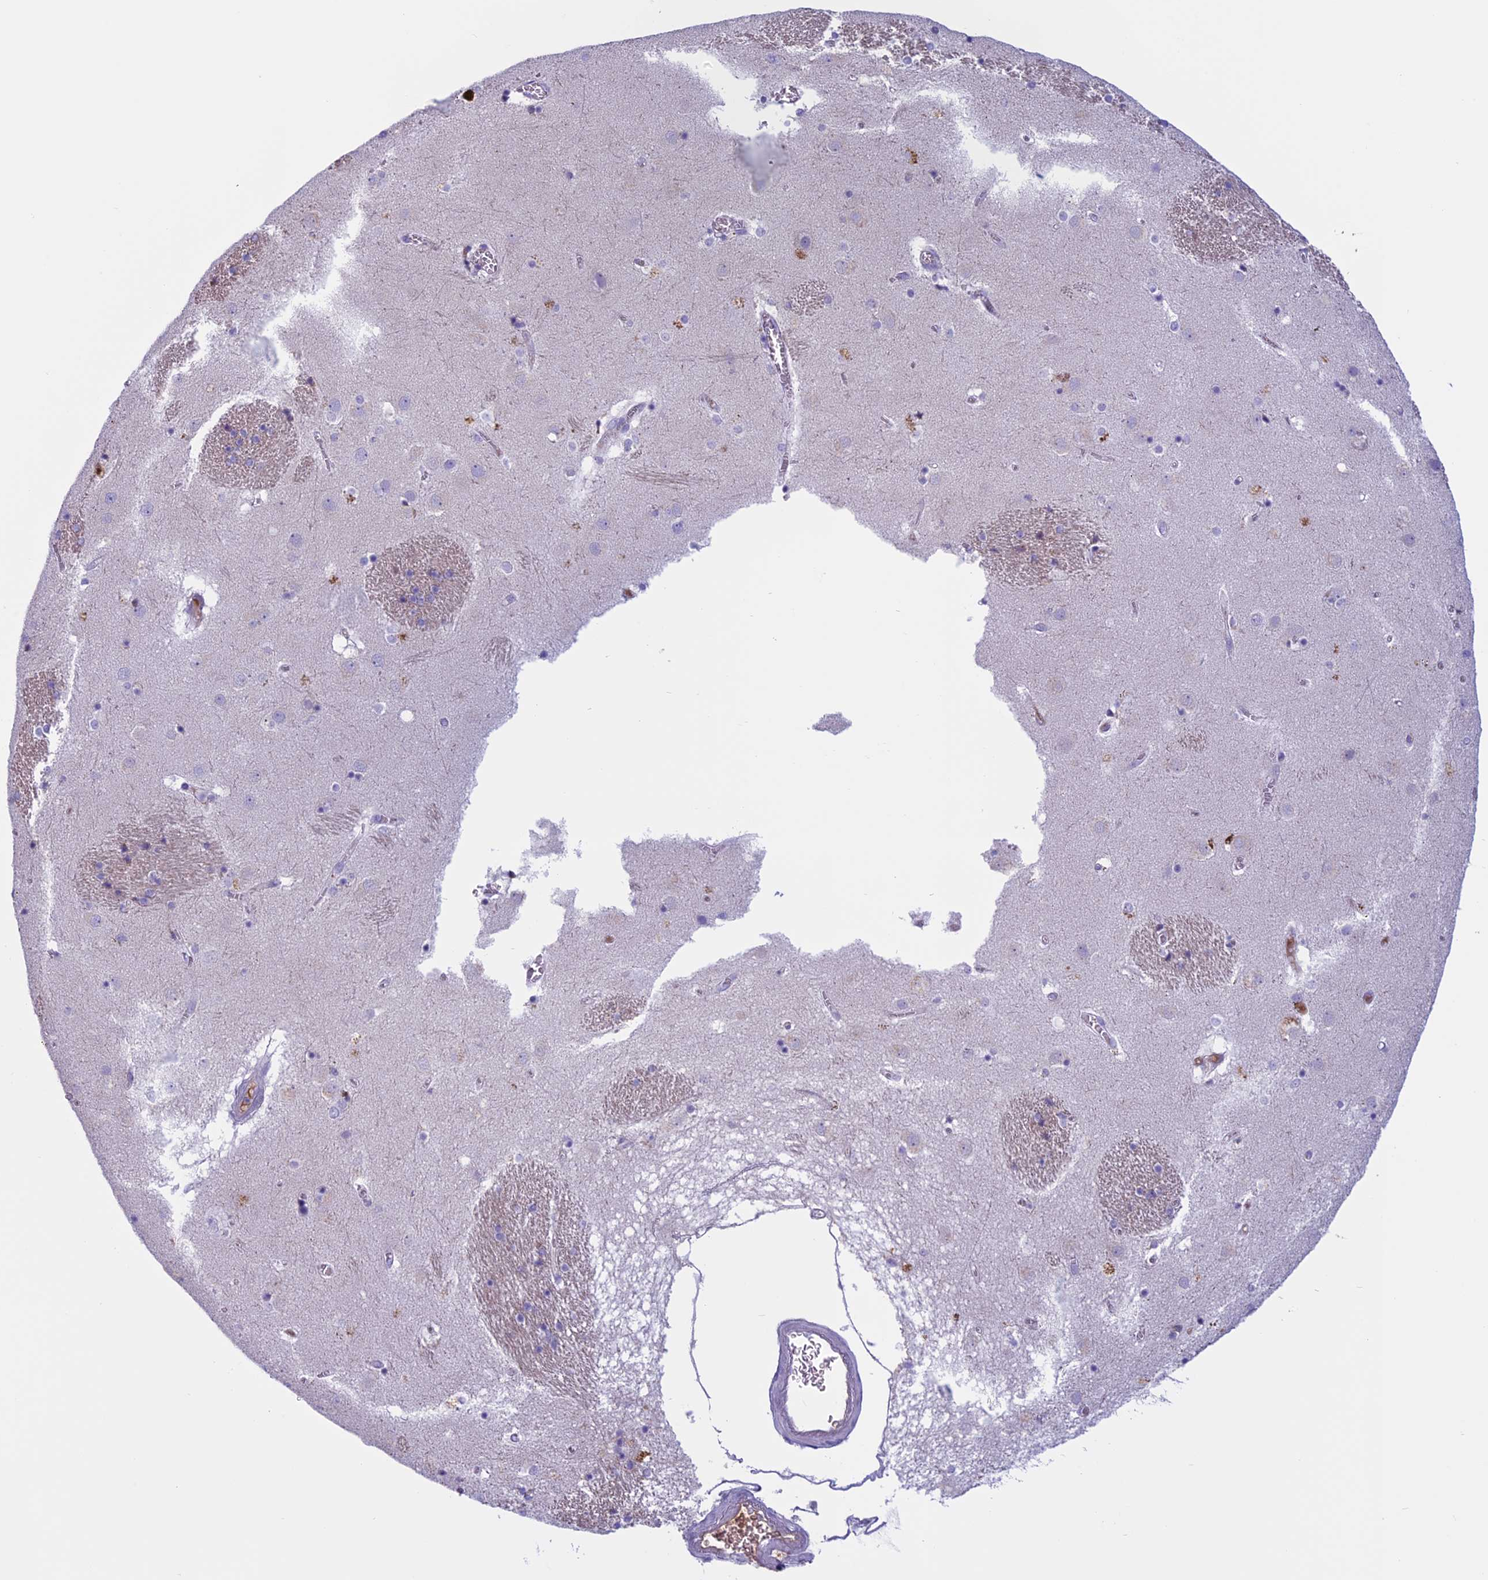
{"staining": {"intensity": "negative", "quantity": "none", "location": "none"}, "tissue": "caudate", "cell_type": "Glial cells", "image_type": "normal", "snomed": [{"axis": "morphology", "description": "Normal tissue, NOS"}, {"axis": "topography", "description": "Lateral ventricle wall"}], "caption": "A high-resolution histopathology image shows immunohistochemistry (IHC) staining of benign caudate, which displays no significant expression in glial cells.", "gene": "ANGPTL2", "patient": {"sex": "male", "age": 70}}